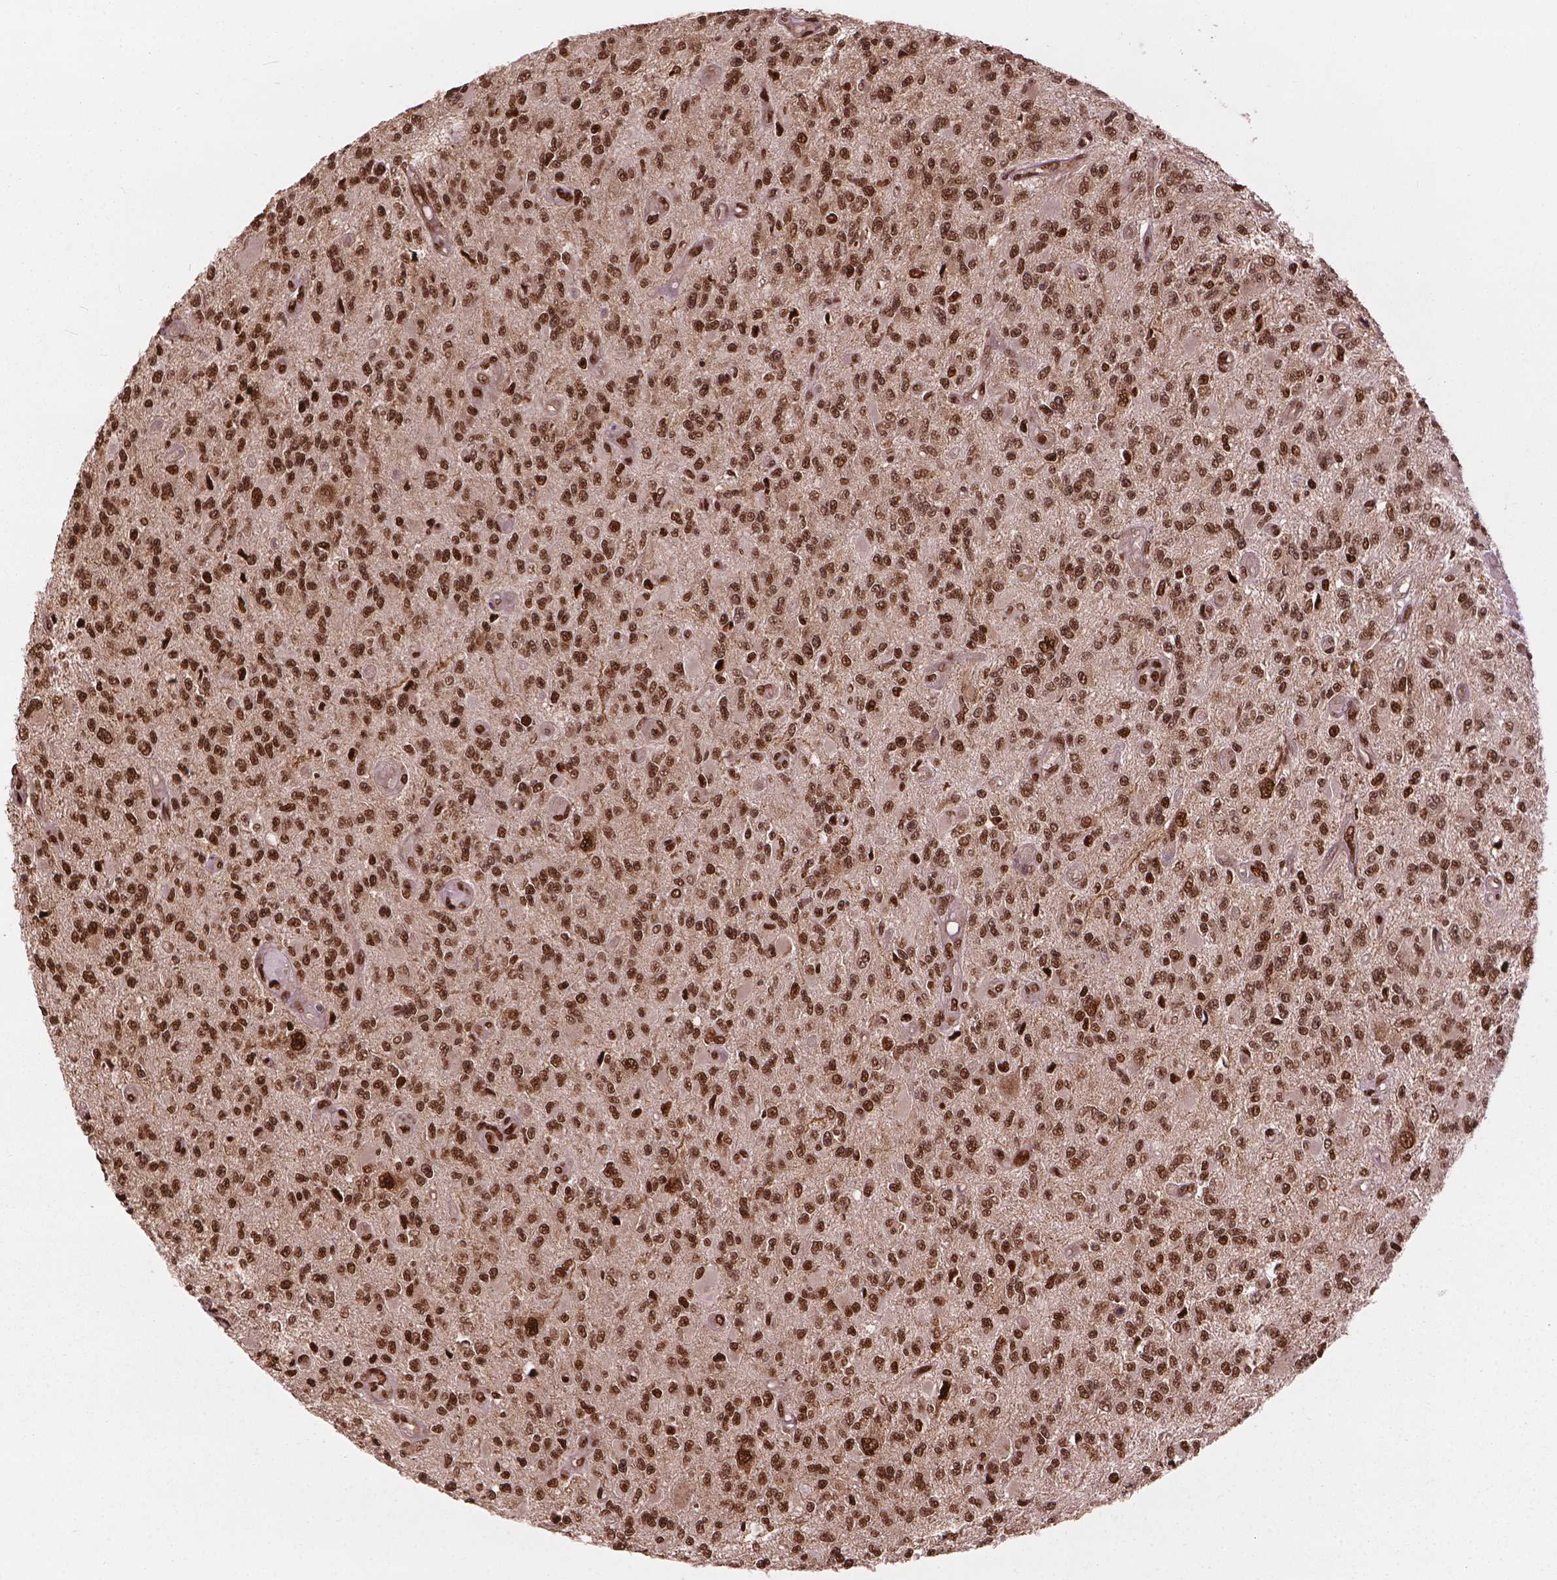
{"staining": {"intensity": "moderate", "quantity": ">75%", "location": "nuclear"}, "tissue": "glioma", "cell_type": "Tumor cells", "image_type": "cancer", "snomed": [{"axis": "morphology", "description": "Glioma, malignant, High grade"}, {"axis": "topography", "description": "Brain"}], "caption": "High-grade glioma (malignant) tissue demonstrates moderate nuclear positivity in approximately >75% of tumor cells", "gene": "ANP32B", "patient": {"sex": "female", "age": 63}}